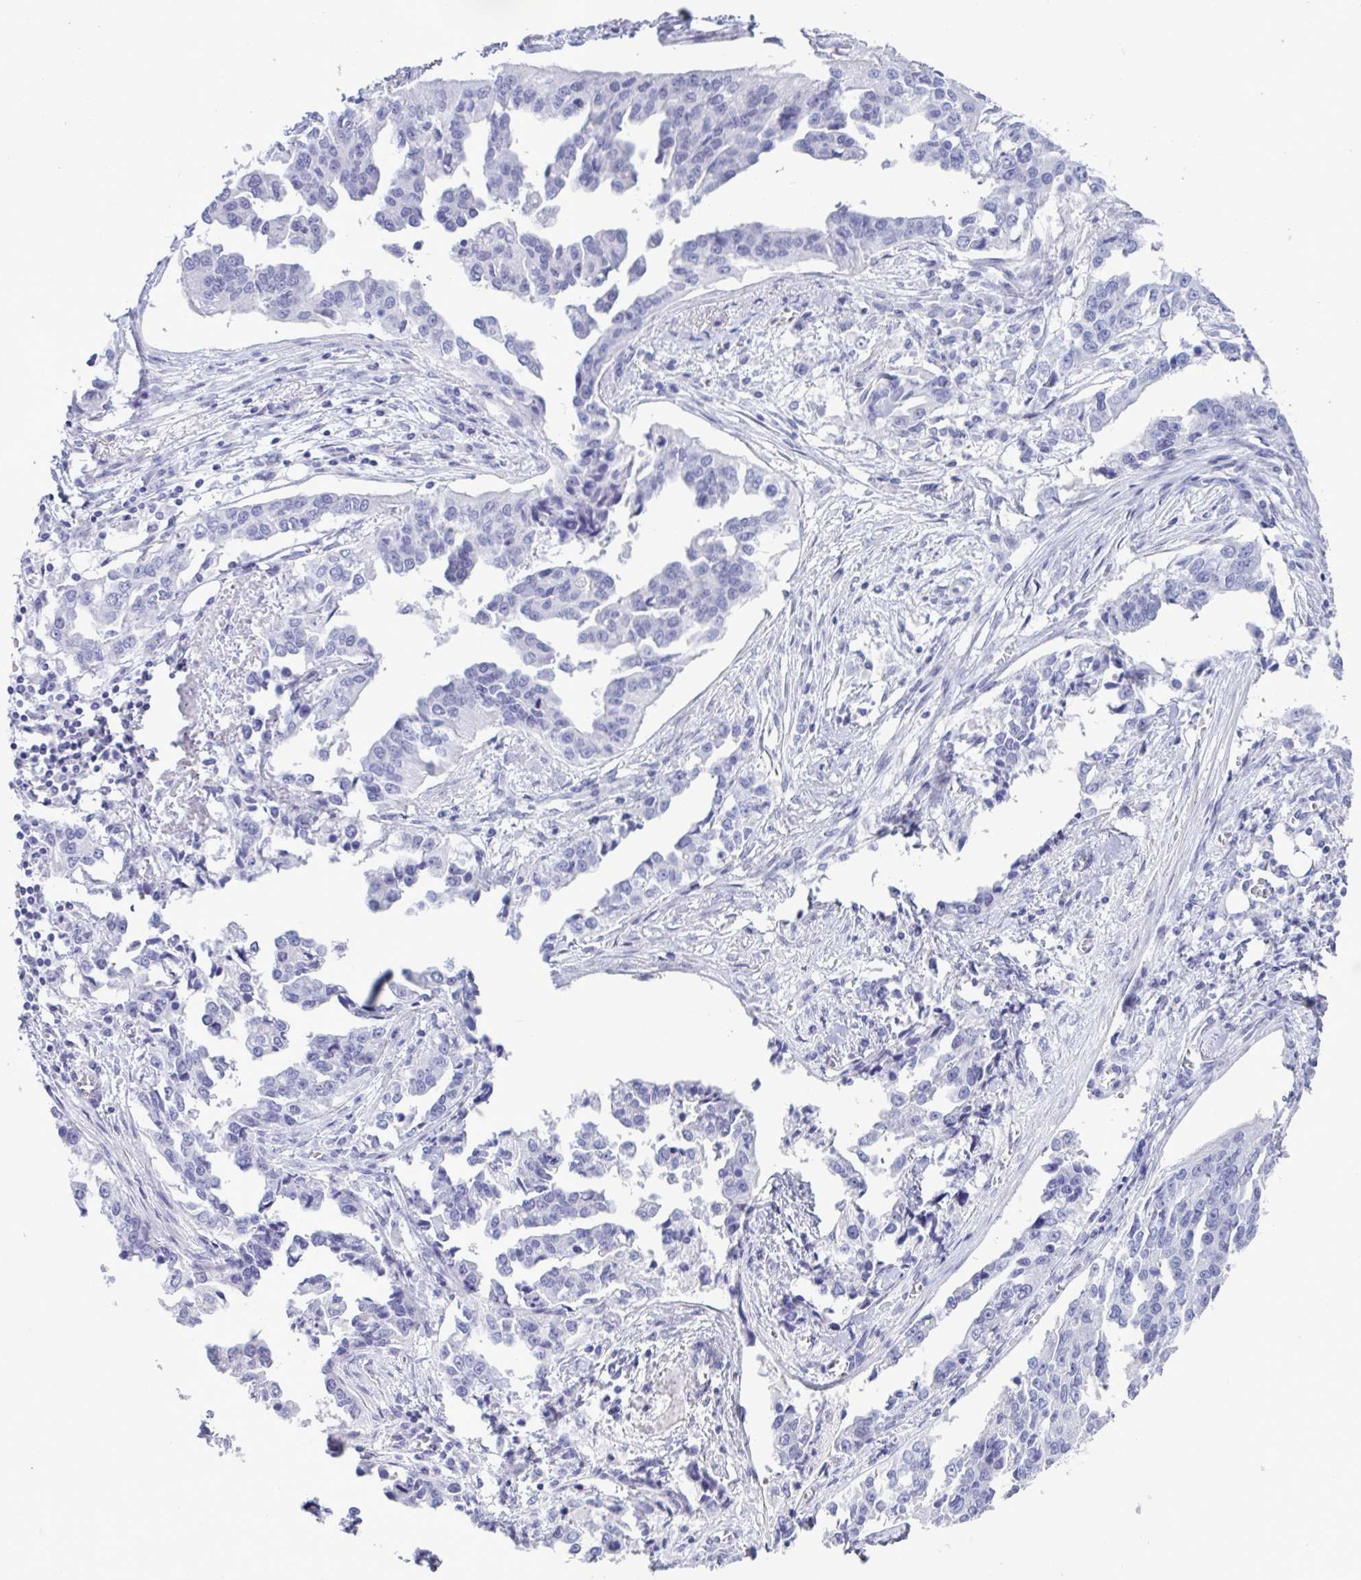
{"staining": {"intensity": "negative", "quantity": "none", "location": "none"}, "tissue": "ovarian cancer", "cell_type": "Tumor cells", "image_type": "cancer", "snomed": [{"axis": "morphology", "description": "Cystadenocarcinoma, serous, NOS"}, {"axis": "topography", "description": "Ovary"}], "caption": "This is an immunohistochemistry histopathology image of human serous cystadenocarcinoma (ovarian). There is no positivity in tumor cells.", "gene": "CDX4", "patient": {"sex": "female", "age": 75}}